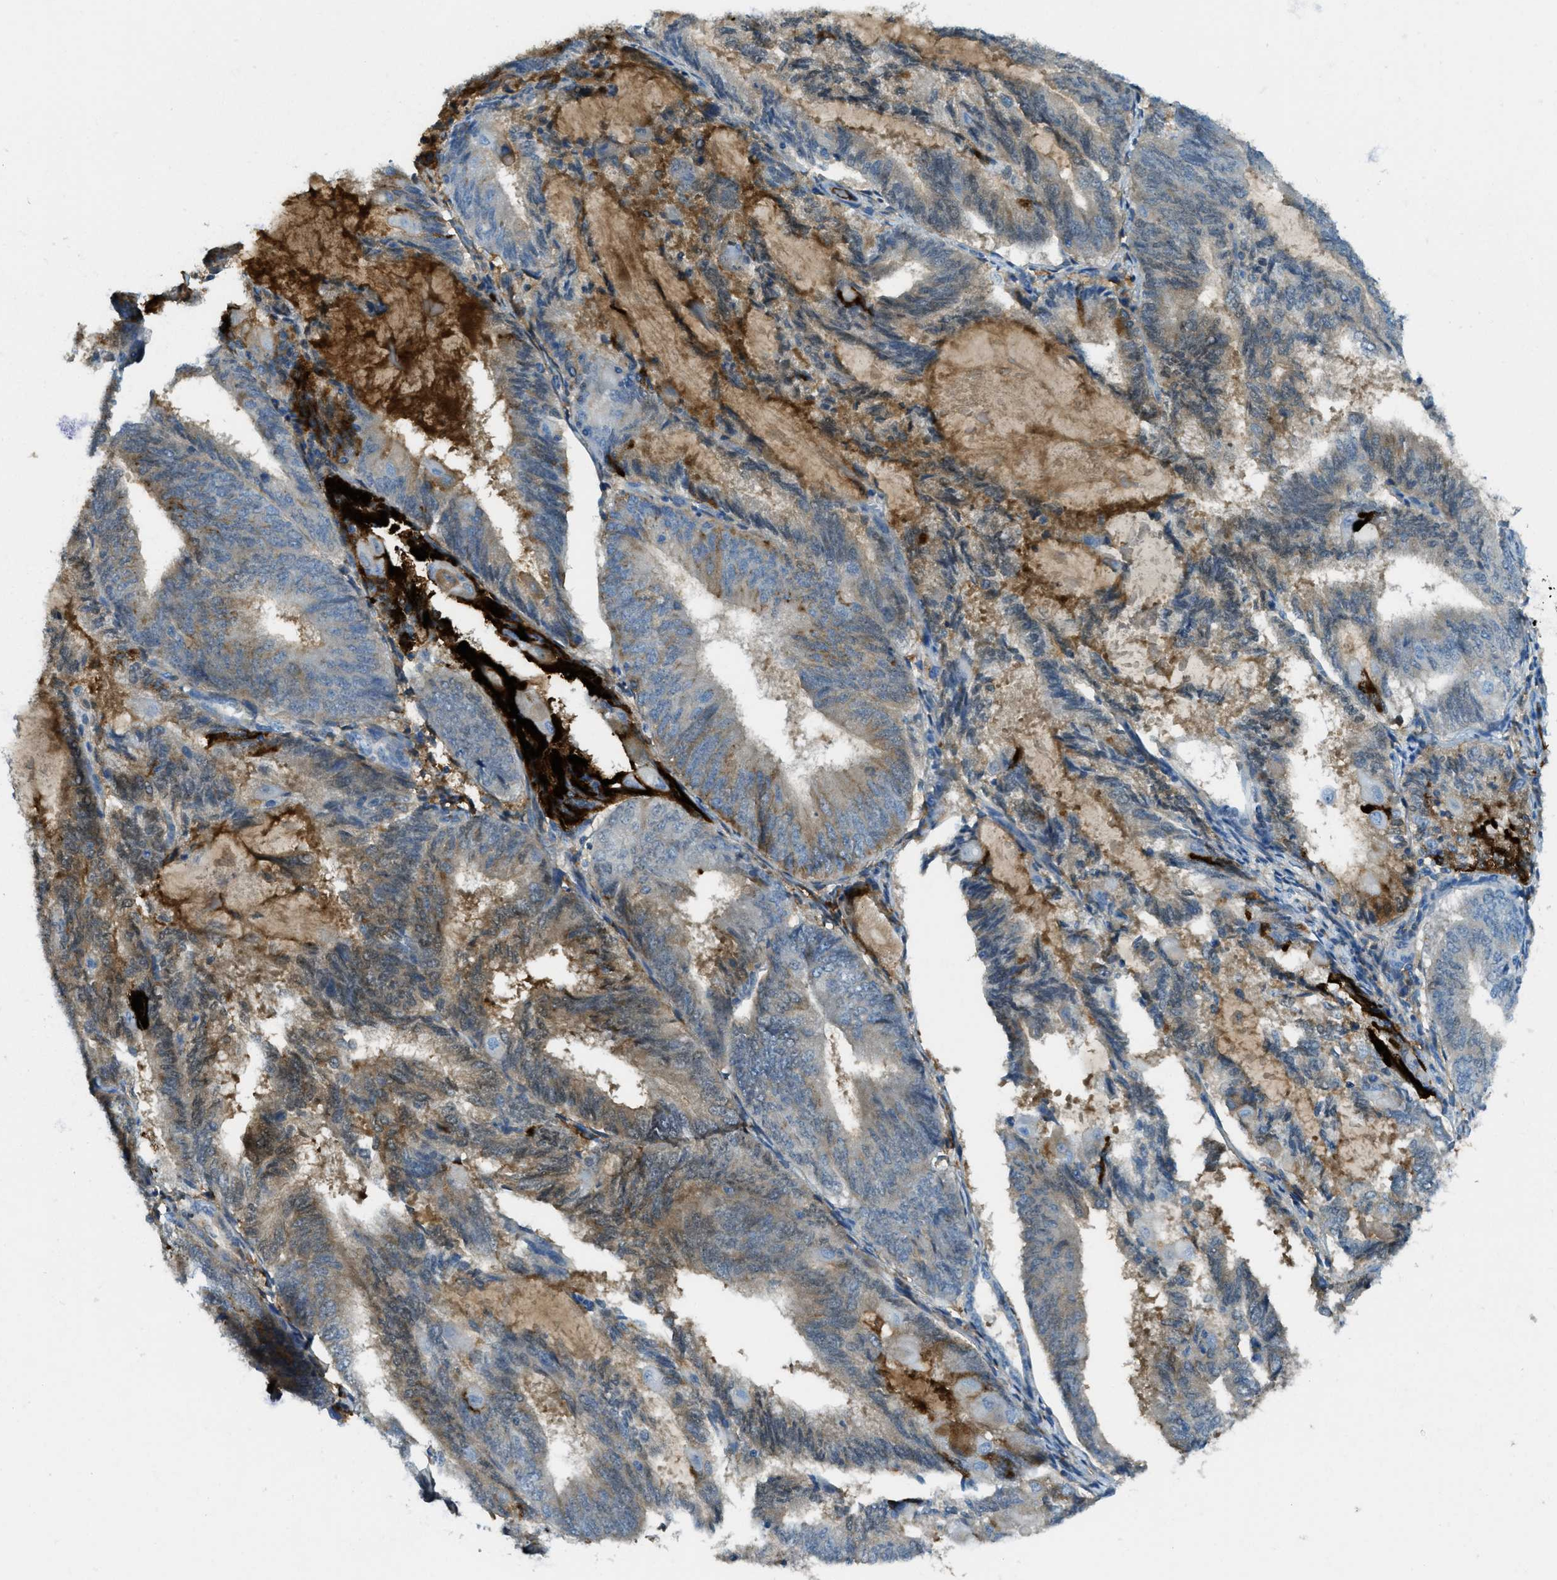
{"staining": {"intensity": "moderate", "quantity": "<25%", "location": "cytoplasmic/membranous"}, "tissue": "endometrial cancer", "cell_type": "Tumor cells", "image_type": "cancer", "snomed": [{"axis": "morphology", "description": "Adenocarcinoma, NOS"}, {"axis": "topography", "description": "Endometrium"}], "caption": "Adenocarcinoma (endometrial) stained with a brown dye reveals moderate cytoplasmic/membranous positive expression in about <25% of tumor cells.", "gene": "TRIM59", "patient": {"sex": "female", "age": 81}}